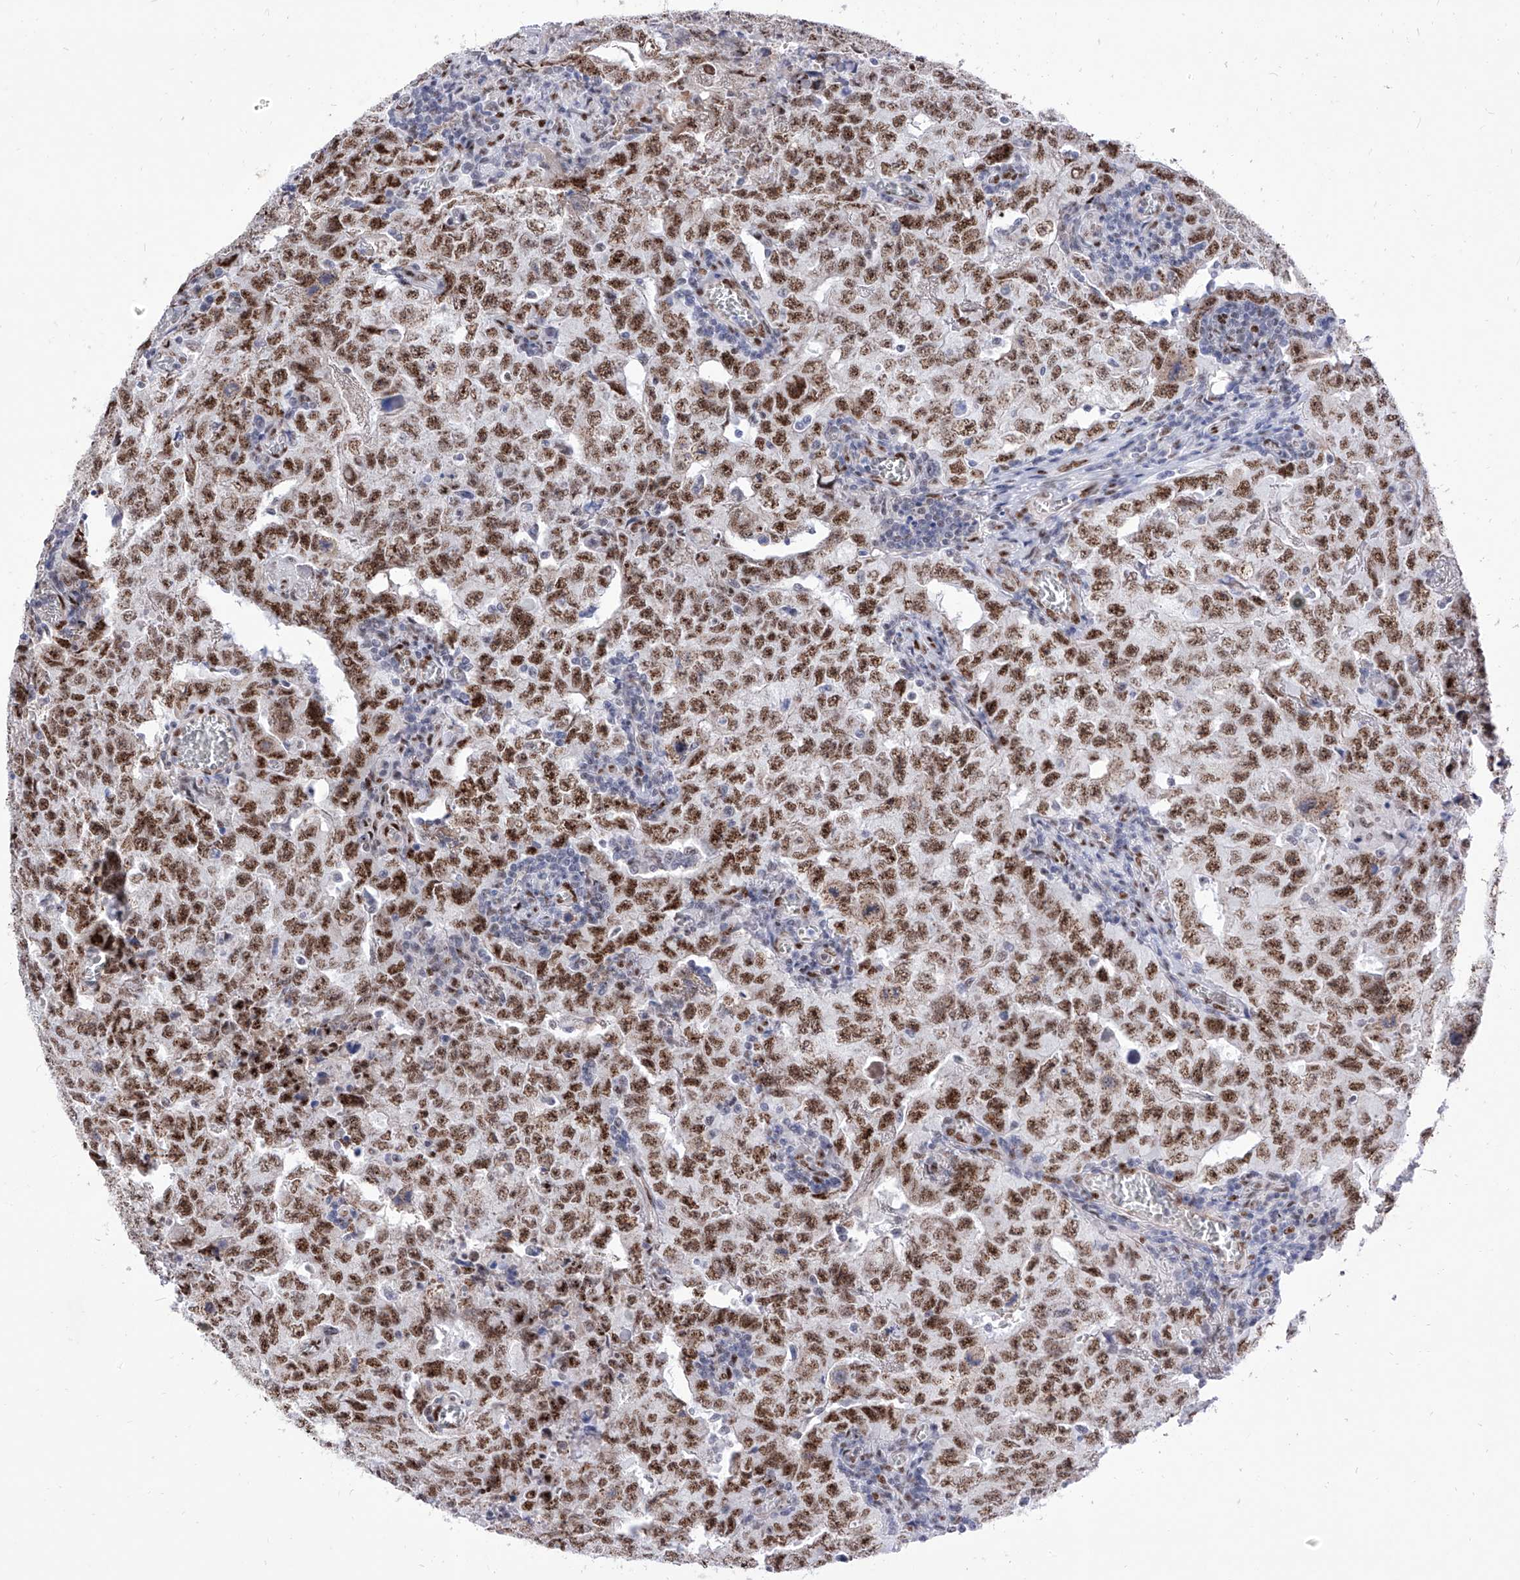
{"staining": {"intensity": "strong", "quantity": ">75%", "location": "nuclear"}, "tissue": "testis cancer", "cell_type": "Tumor cells", "image_type": "cancer", "snomed": [{"axis": "morphology", "description": "Carcinoma, Embryonal, NOS"}, {"axis": "topography", "description": "Testis"}], "caption": "Protein staining by immunohistochemistry shows strong nuclear expression in approximately >75% of tumor cells in embryonal carcinoma (testis).", "gene": "ATN1", "patient": {"sex": "male", "age": 26}}